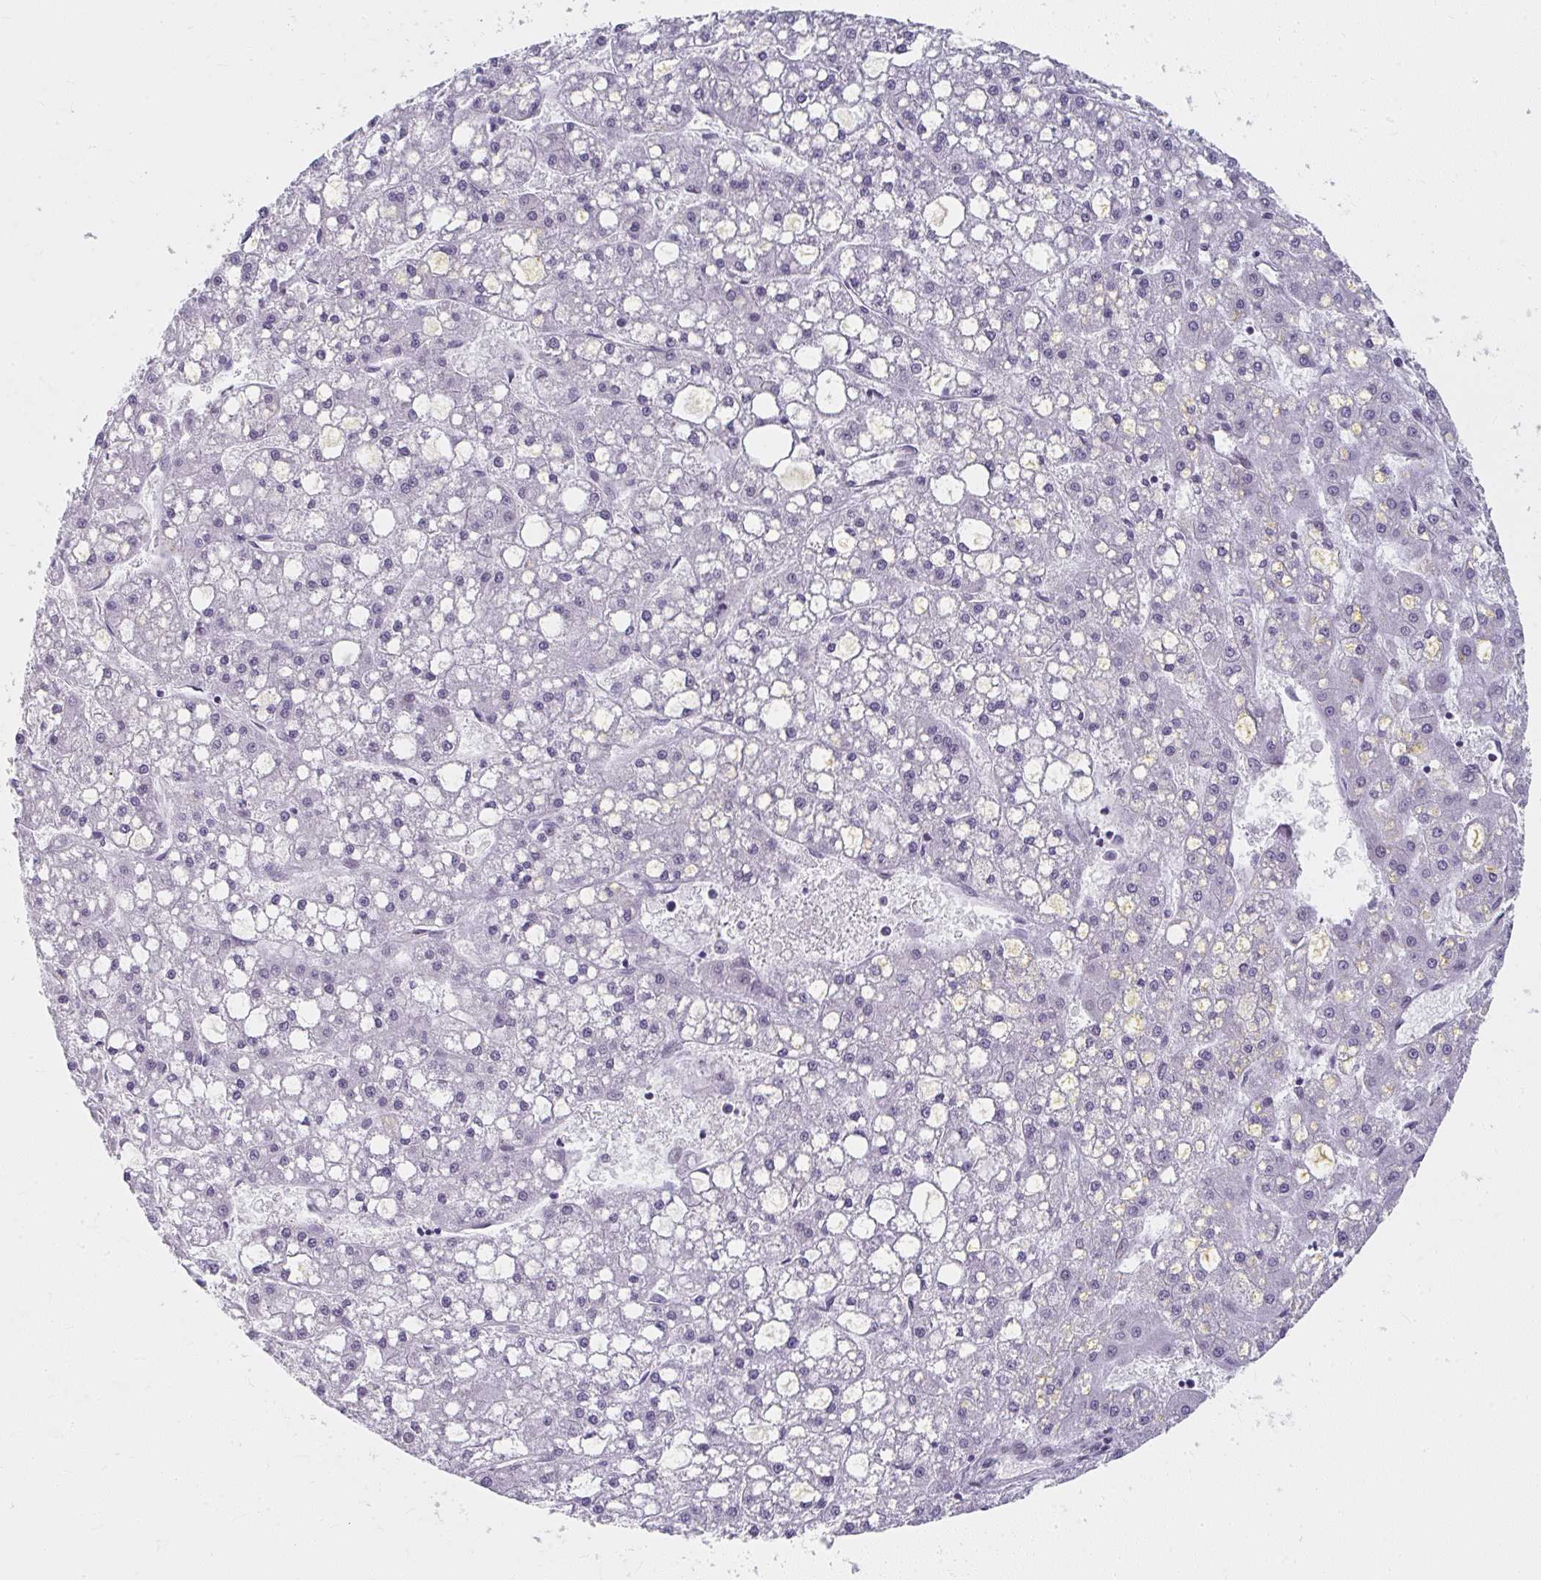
{"staining": {"intensity": "negative", "quantity": "none", "location": "none"}, "tissue": "liver cancer", "cell_type": "Tumor cells", "image_type": "cancer", "snomed": [{"axis": "morphology", "description": "Carcinoma, Hepatocellular, NOS"}, {"axis": "topography", "description": "Liver"}], "caption": "This micrograph is of liver hepatocellular carcinoma stained with immunohistochemistry to label a protein in brown with the nuclei are counter-stained blue. There is no expression in tumor cells.", "gene": "SYNCRIP", "patient": {"sex": "male", "age": 67}}